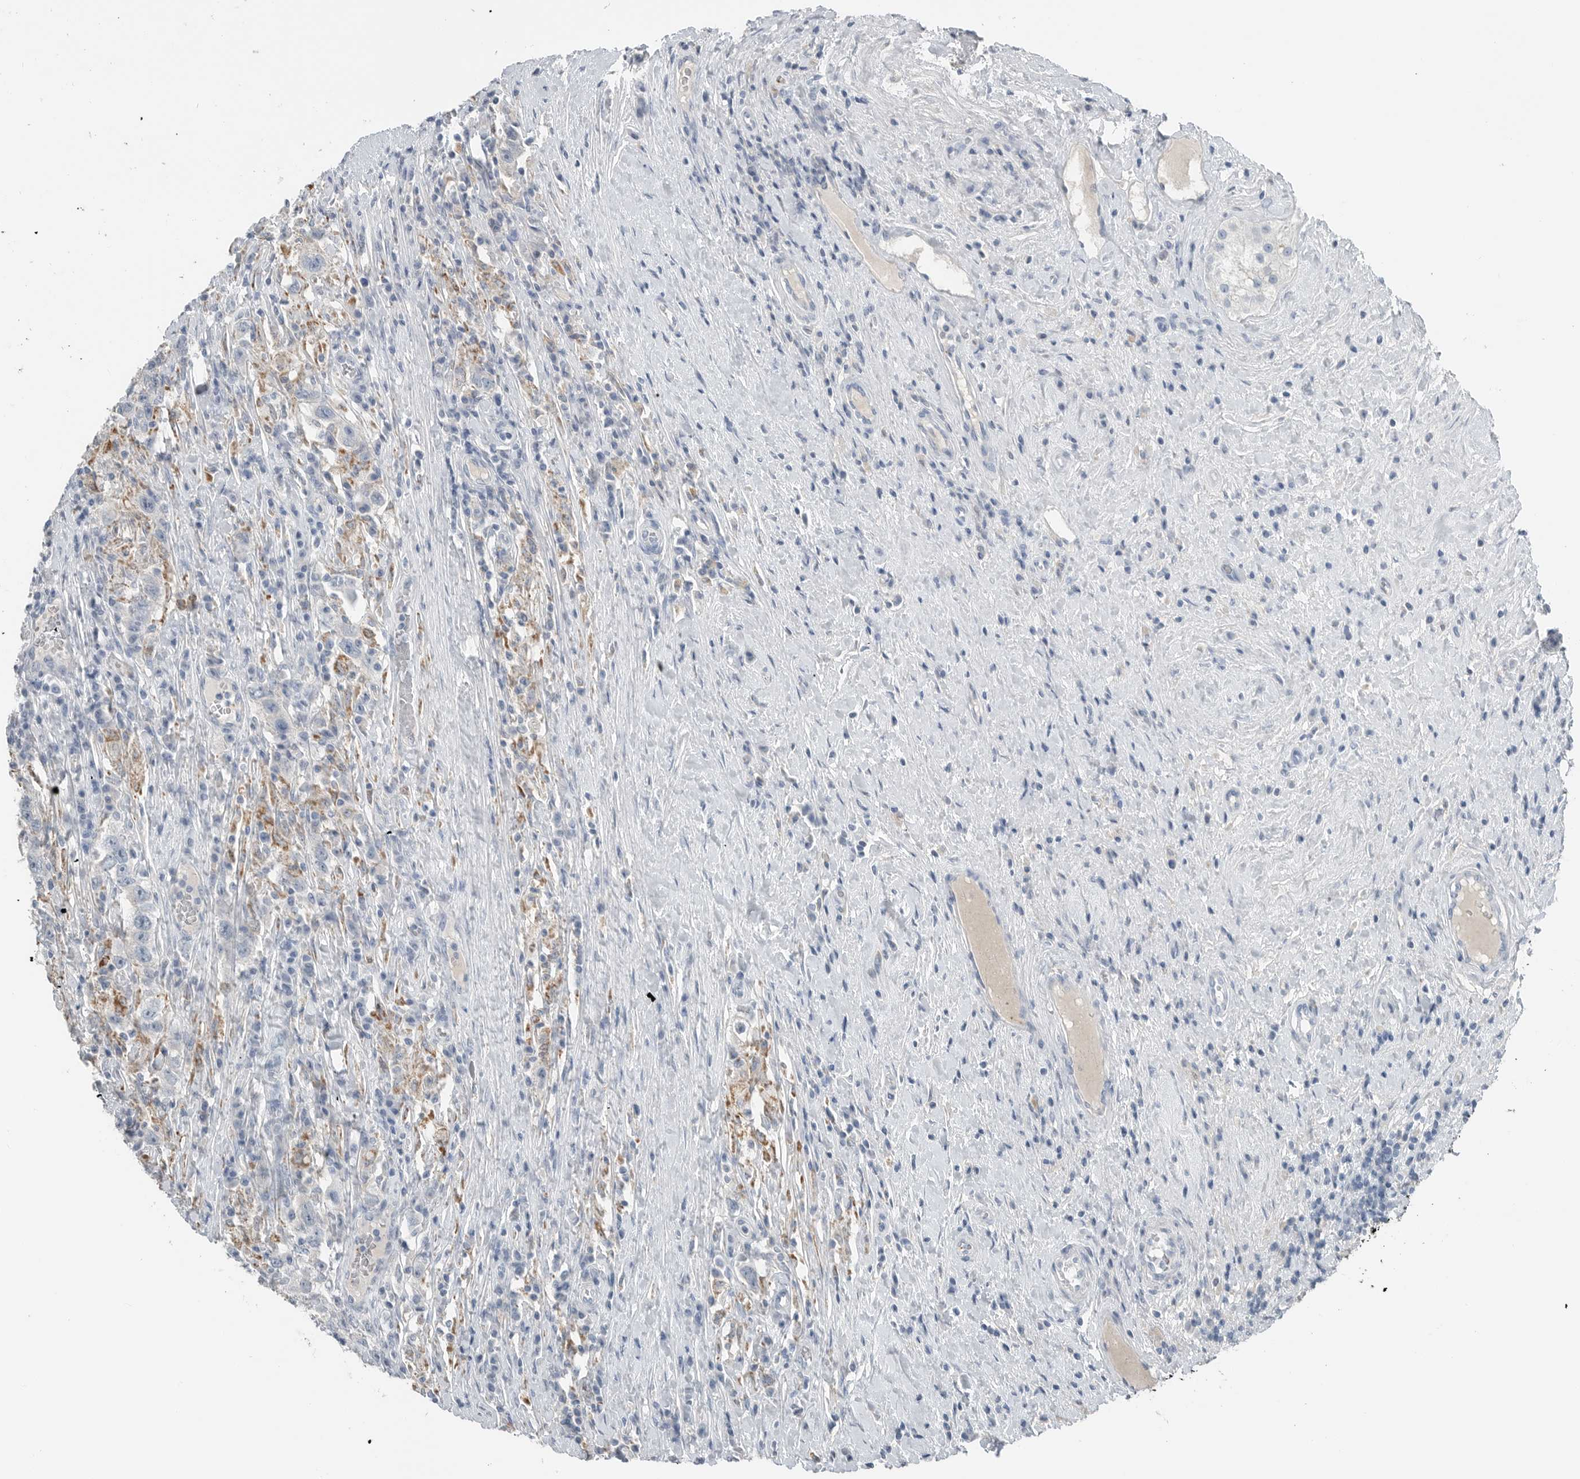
{"staining": {"intensity": "negative", "quantity": "none", "location": "none"}, "tissue": "testis cancer", "cell_type": "Tumor cells", "image_type": "cancer", "snomed": [{"axis": "morphology", "description": "Seminoma, NOS"}, {"axis": "topography", "description": "Testis"}], "caption": "Tumor cells show no significant positivity in testis cancer (seminoma).", "gene": "SERPINB7", "patient": {"sex": "male", "age": 41}}